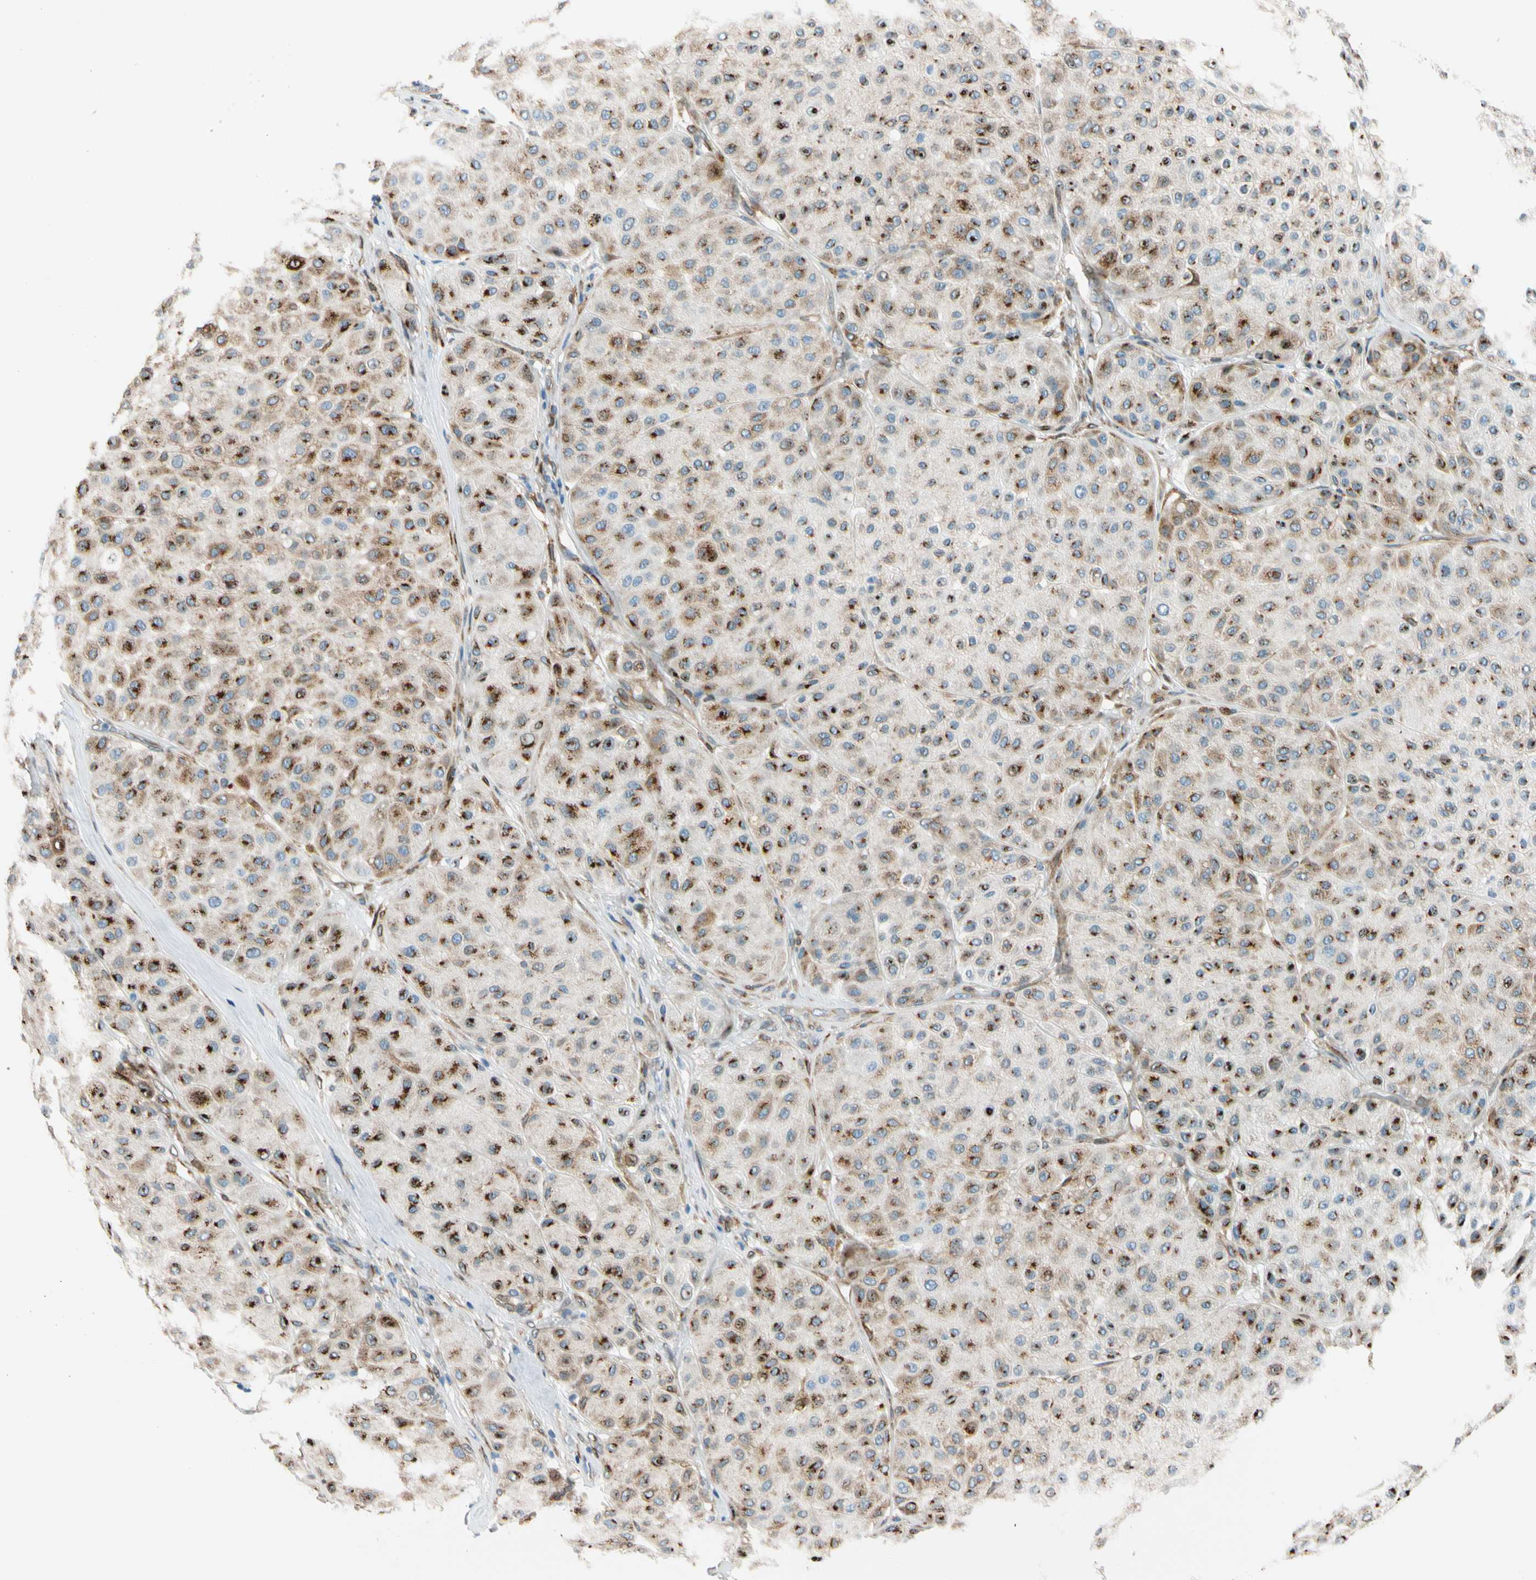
{"staining": {"intensity": "strong", "quantity": ">75%", "location": "cytoplasmic/membranous"}, "tissue": "melanoma", "cell_type": "Tumor cells", "image_type": "cancer", "snomed": [{"axis": "morphology", "description": "Normal tissue, NOS"}, {"axis": "morphology", "description": "Malignant melanoma, Metastatic site"}, {"axis": "topography", "description": "Skin"}], "caption": "DAB immunohistochemical staining of human melanoma demonstrates strong cytoplasmic/membranous protein staining in about >75% of tumor cells.", "gene": "NUCB1", "patient": {"sex": "male", "age": 41}}